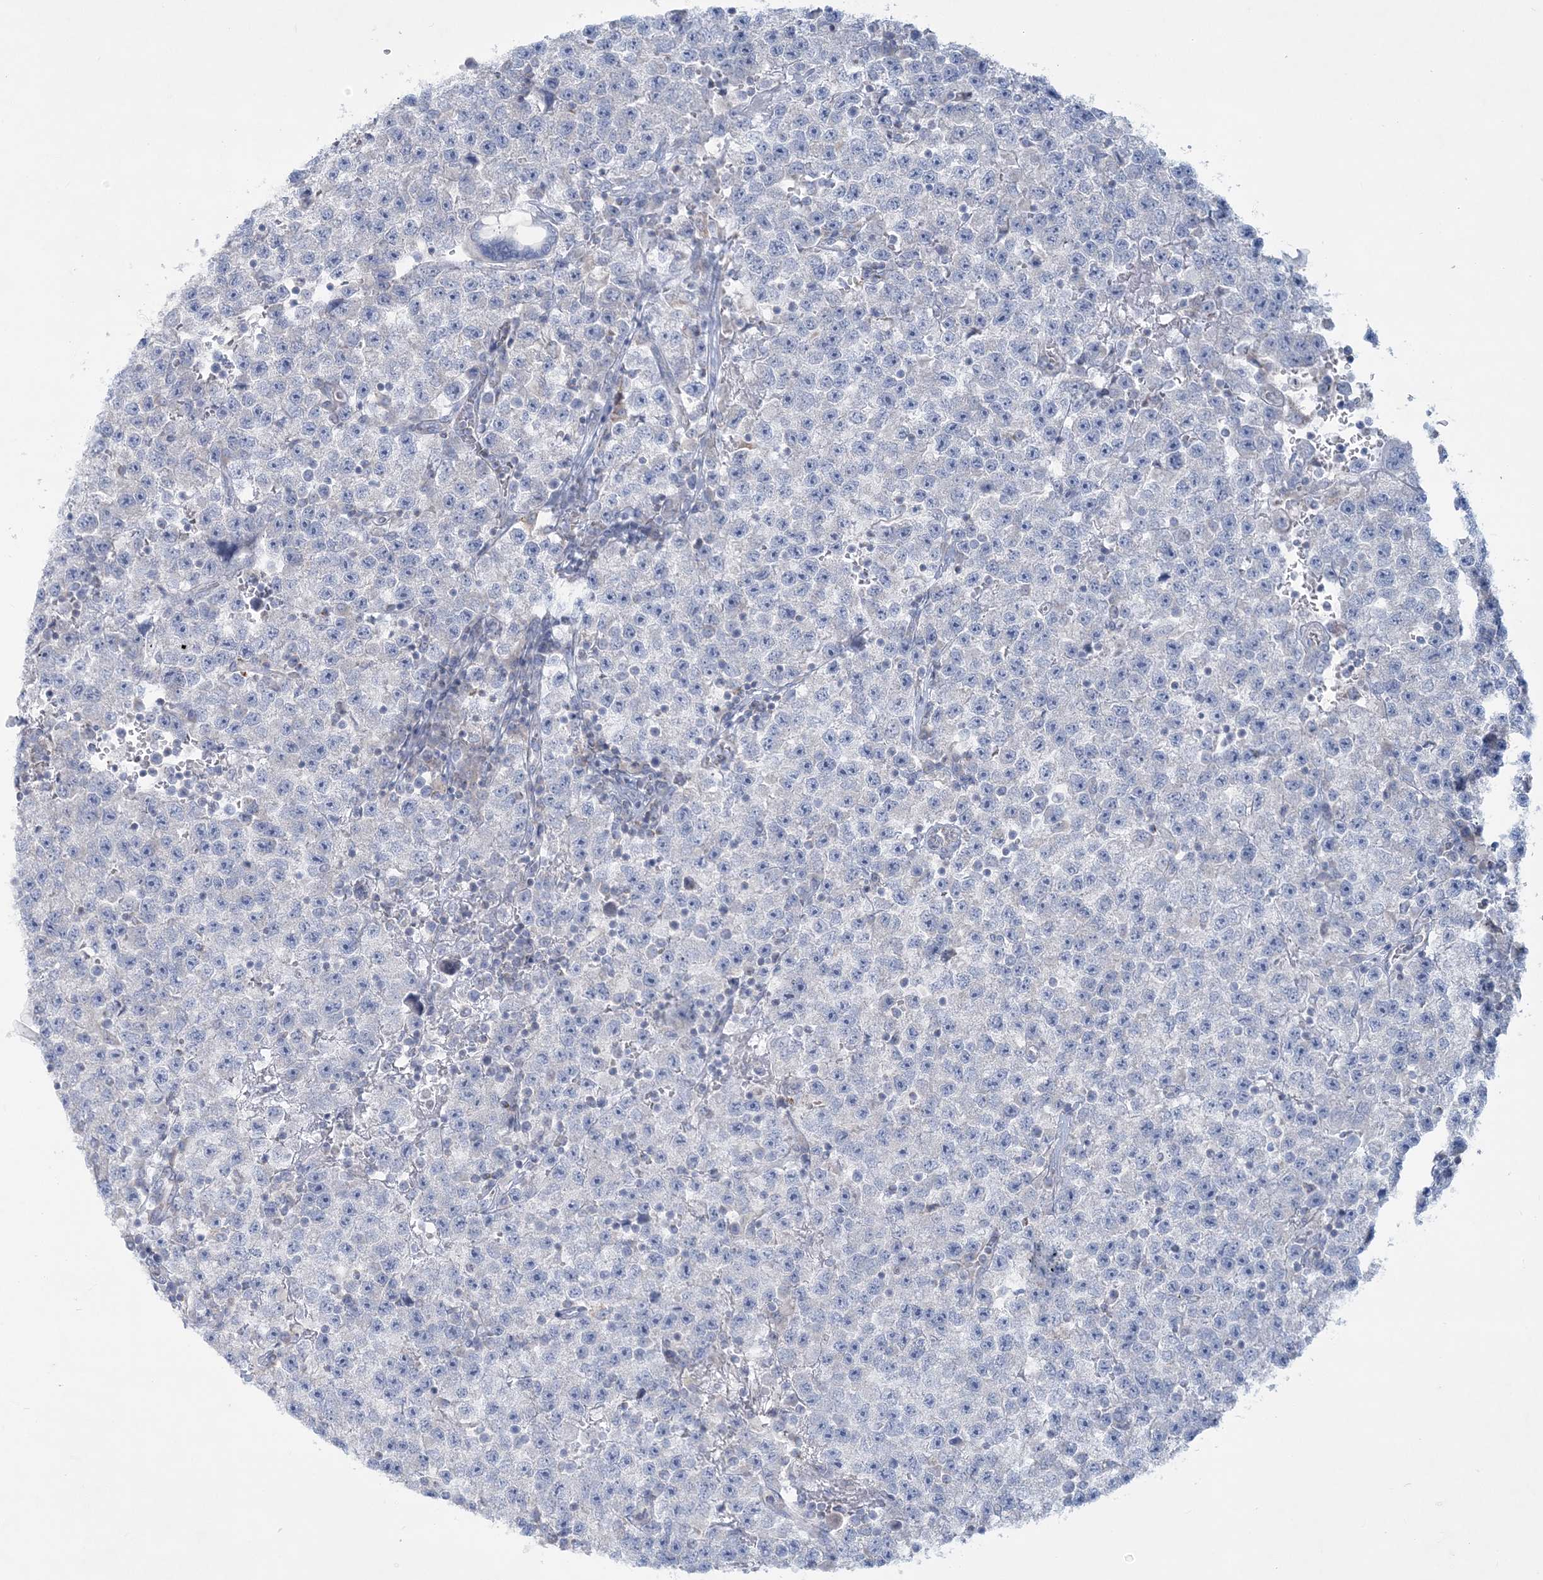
{"staining": {"intensity": "negative", "quantity": "none", "location": "none"}, "tissue": "testis cancer", "cell_type": "Tumor cells", "image_type": "cancer", "snomed": [{"axis": "morphology", "description": "Seminoma, NOS"}, {"axis": "topography", "description": "Testis"}], "caption": "Immunohistochemistry (IHC) micrograph of neoplastic tissue: testis cancer (seminoma) stained with DAB shows no significant protein staining in tumor cells.", "gene": "TBC1D7", "patient": {"sex": "male", "age": 22}}